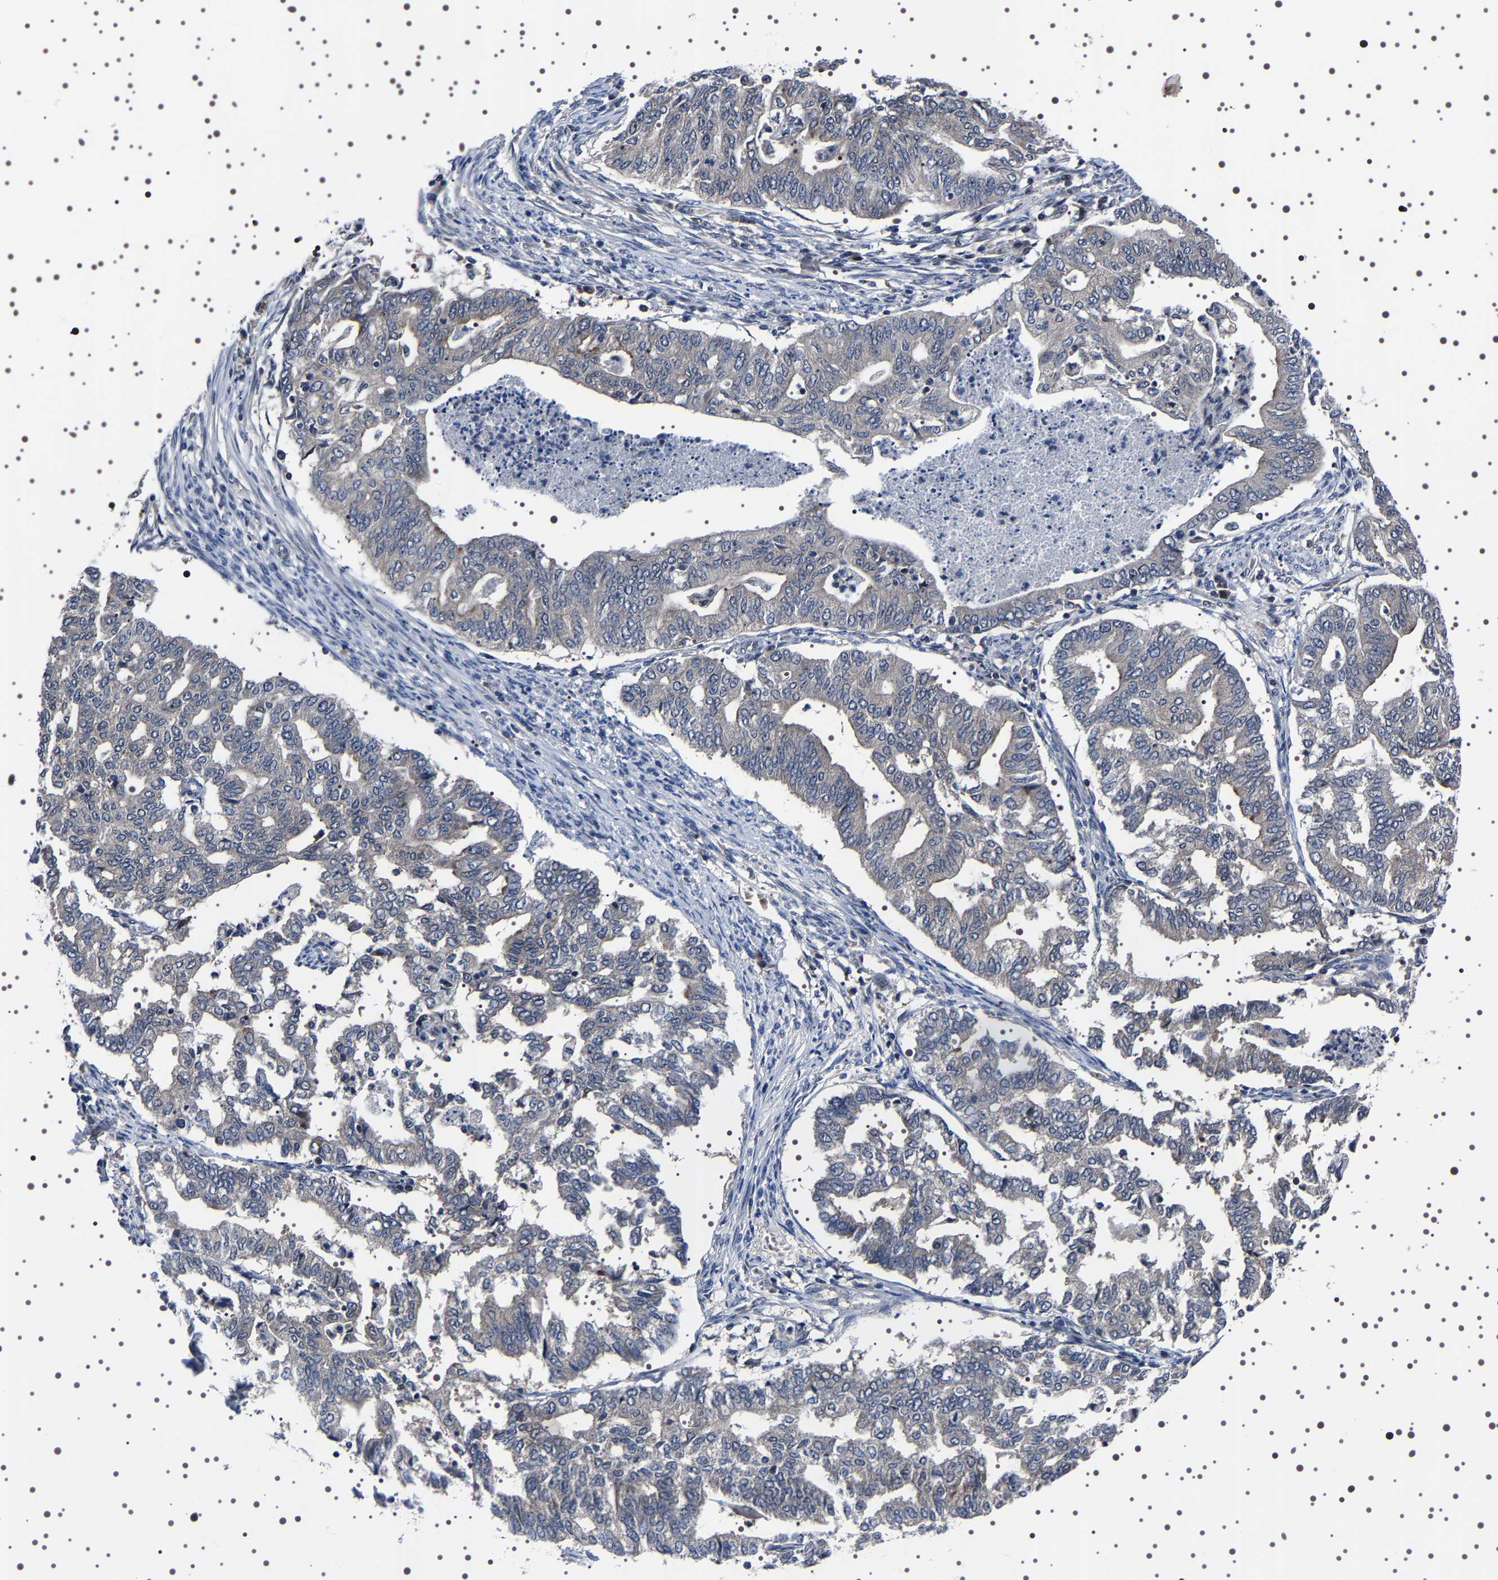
{"staining": {"intensity": "weak", "quantity": "<25%", "location": "cytoplasmic/membranous"}, "tissue": "endometrial cancer", "cell_type": "Tumor cells", "image_type": "cancer", "snomed": [{"axis": "morphology", "description": "Adenocarcinoma, NOS"}, {"axis": "topography", "description": "Endometrium"}], "caption": "Immunohistochemical staining of adenocarcinoma (endometrial) demonstrates no significant staining in tumor cells.", "gene": "TARBP1", "patient": {"sex": "female", "age": 79}}